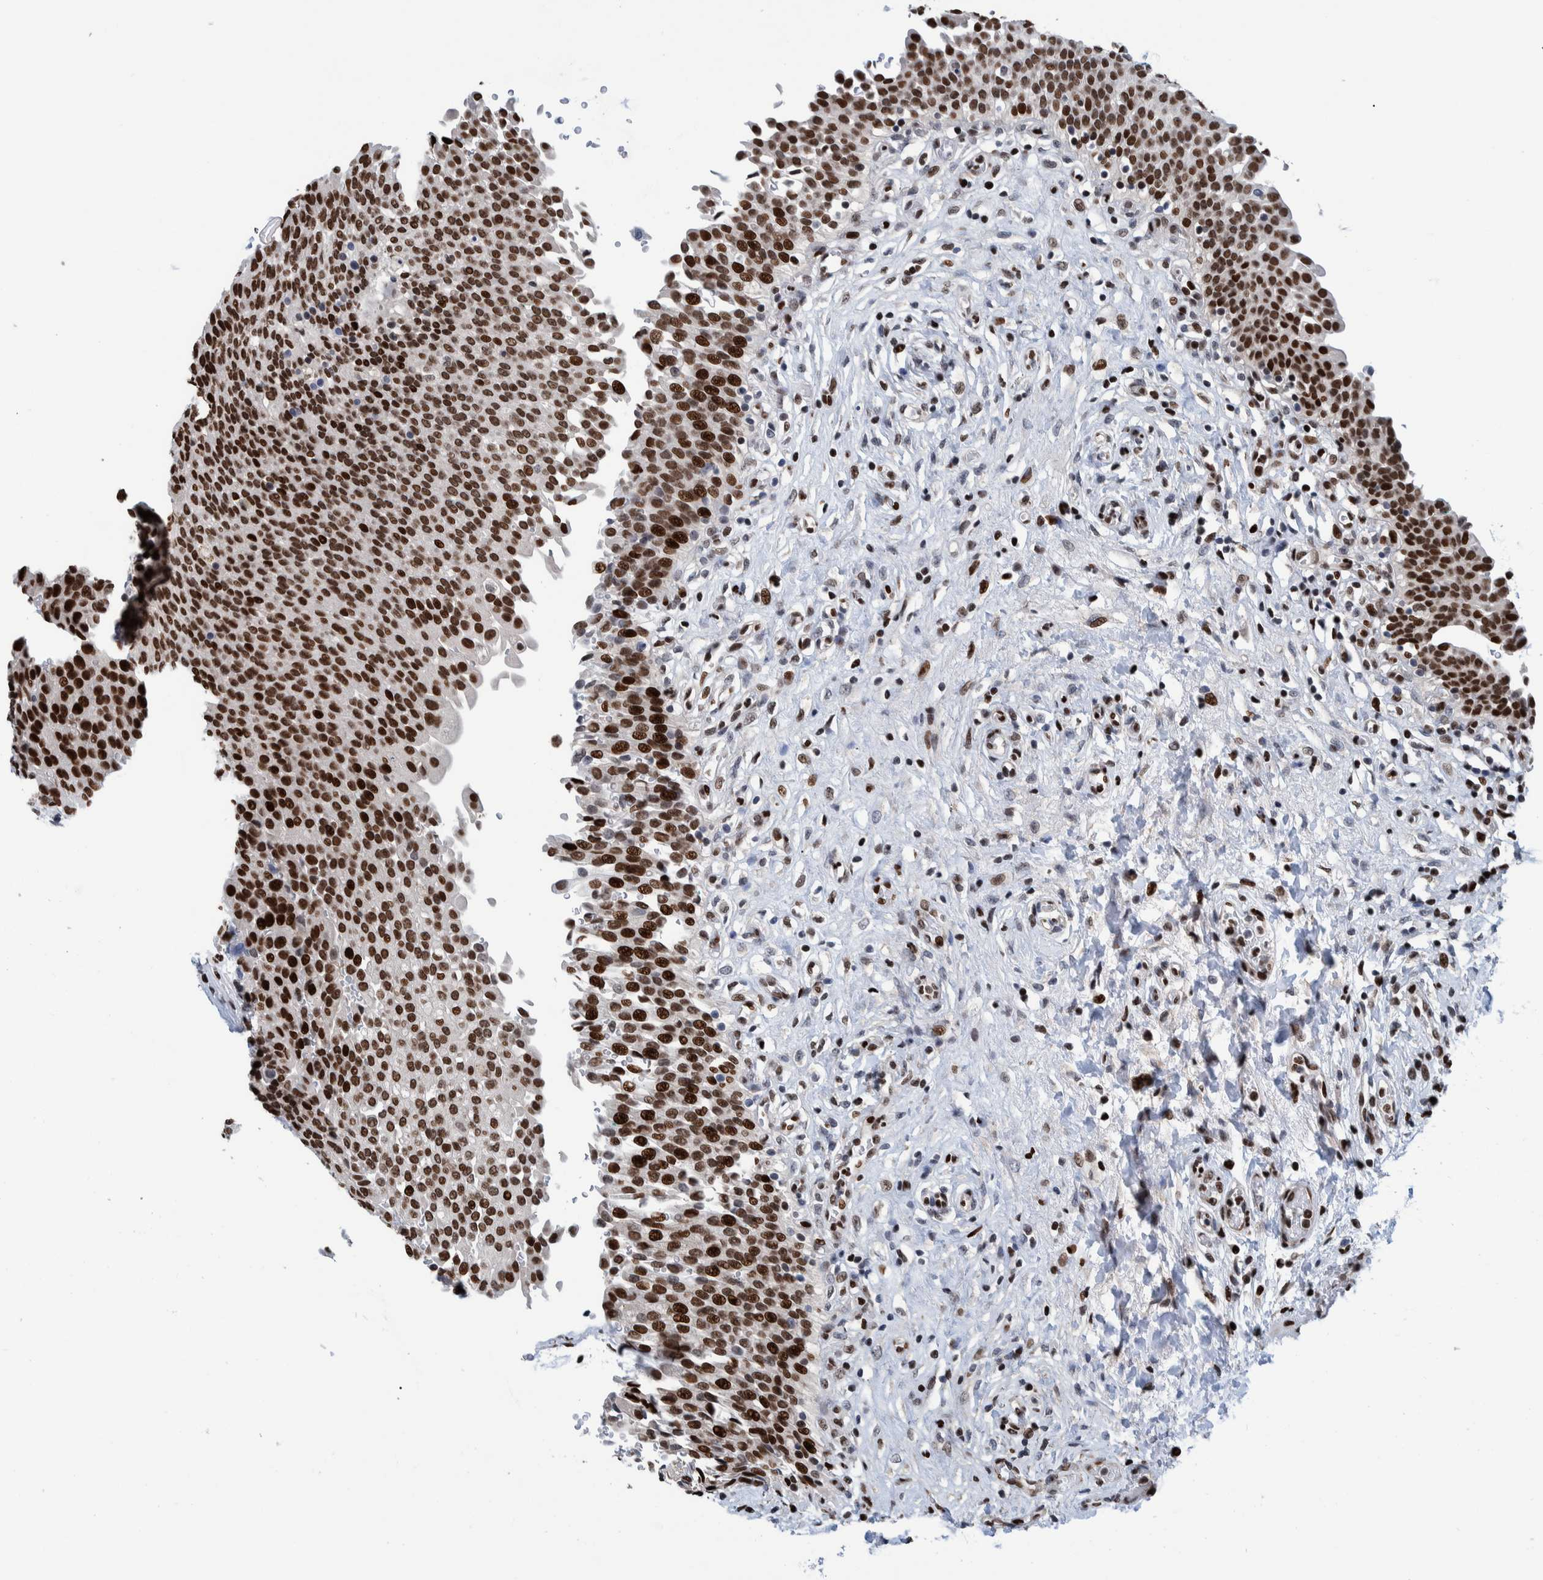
{"staining": {"intensity": "strong", "quantity": ">75%", "location": "nuclear"}, "tissue": "urinary bladder", "cell_type": "Urothelial cells", "image_type": "normal", "snomed": [{"axis": "morphology", "description": "Urothelial carcinoma, High grade"}, {"axis": "topography", "description": "Urinary bladder"}], "caption": "High-power microscopy captured an IHC image of unremarkable urinary bladder, revealing strong nuclear expression in approximately >75% of urothelial cells. (DAB (3,3'-diaminobenzidine) IHC with brightfield microscopy, high magnification).", "gene": "HEATR9", "patient": {"sex": "male", "age": 46}}